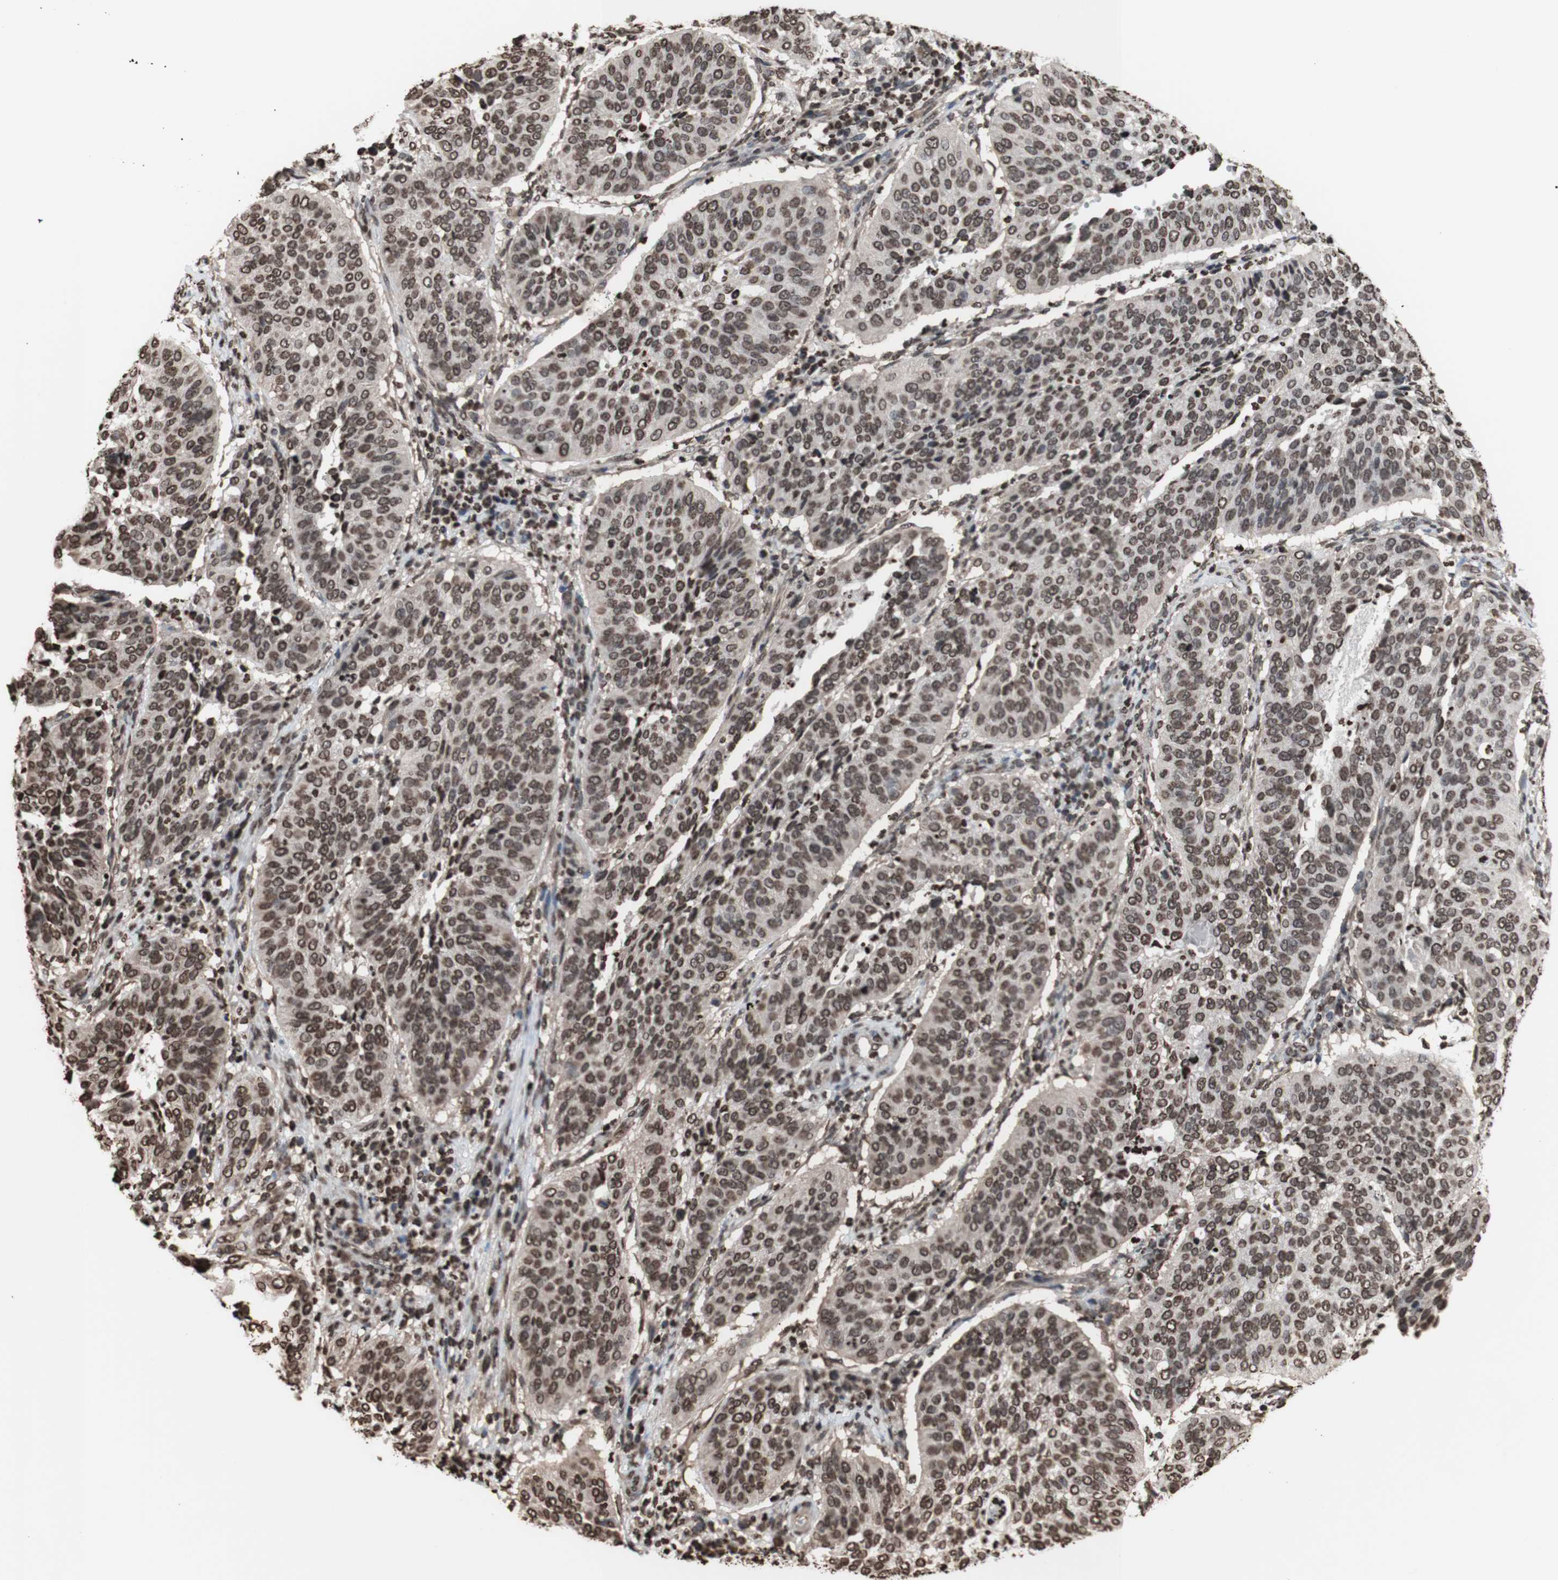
{"staining": {"intensity": "moderate", "quantity": ">75%", "location": "cytoplasmic/membranous,nuclear"}, "tissue": "cervical cancer", "cell_type": "Tumor cells", "image_type": "cancer", "snomed": [{"axis": "morphology", "description": "Normal tissue, NOS"}, {"axis": "morphology", "description": "Squamous cell carcinoma, NOS"}, {"axis": "topography", "description": "Cervix"}], "caption": "Cervical cancer stained with a brown dye displays moderate cytoplasmic/membranous and nuclear positive positivity in approximately >75% of tumor cells.", "gene": "SNAI2", "patient": {"sex": "female", "age": 39}}